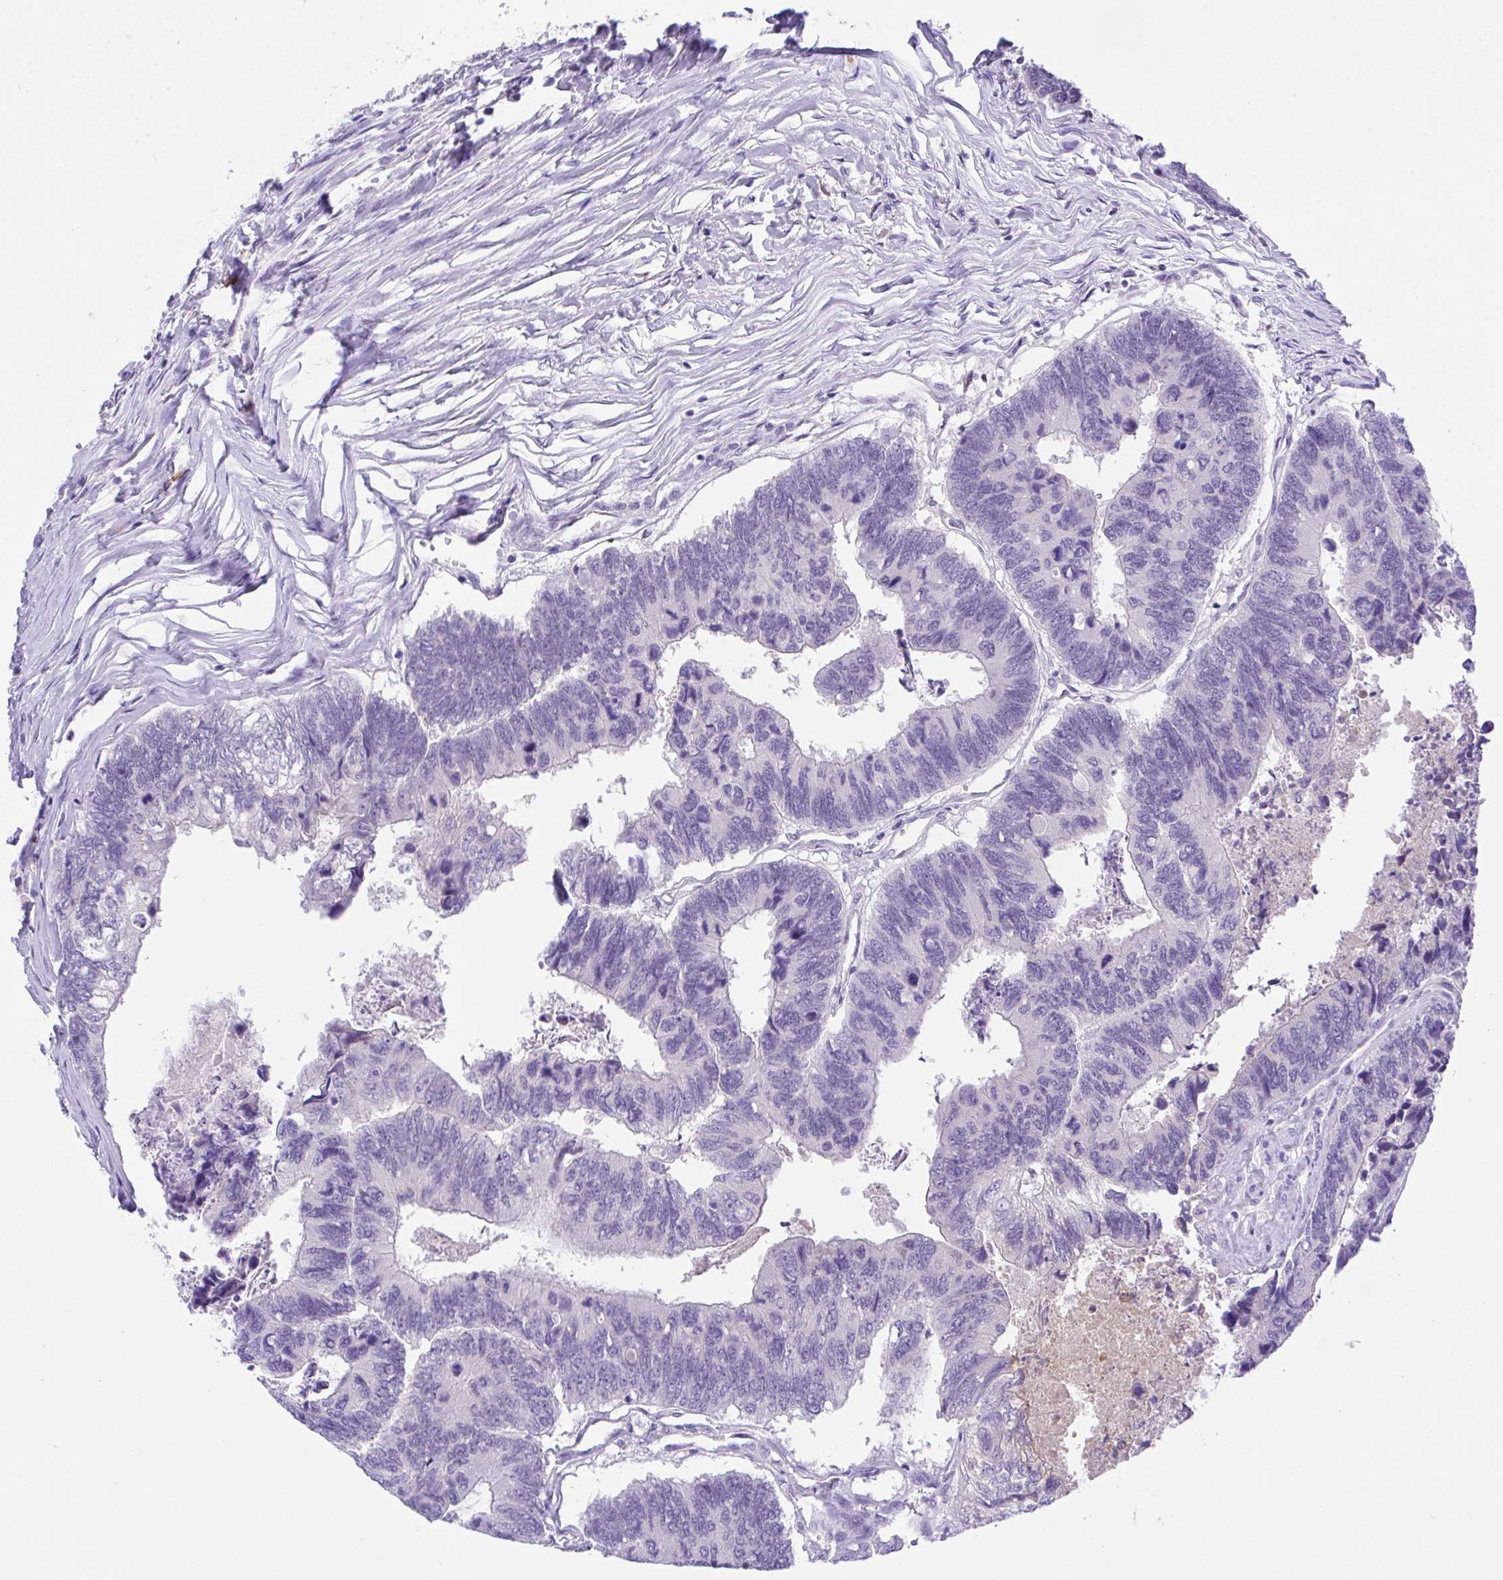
{"staining": {"intensity": "negative", "quantity": "none", "location": "none"}, "tissue": "colorectal cancer", "cell_type": "Tumor cells", "image_type": "cancer", "snomed": [{"axis": "morphology", "description": "Adenocarcinoma, NOS"}, {"axis": "topography", "description": "Colon"}], "caption": "Tumor cells show no significant protein staining in adenocarcinoma (colorectal). (DAB (3,3'-diaminobenzidine) immunohistochemistry (IHC), high magnification).", "gene": "HOXB4", "patient": {"sex": "female", "age": 67}}